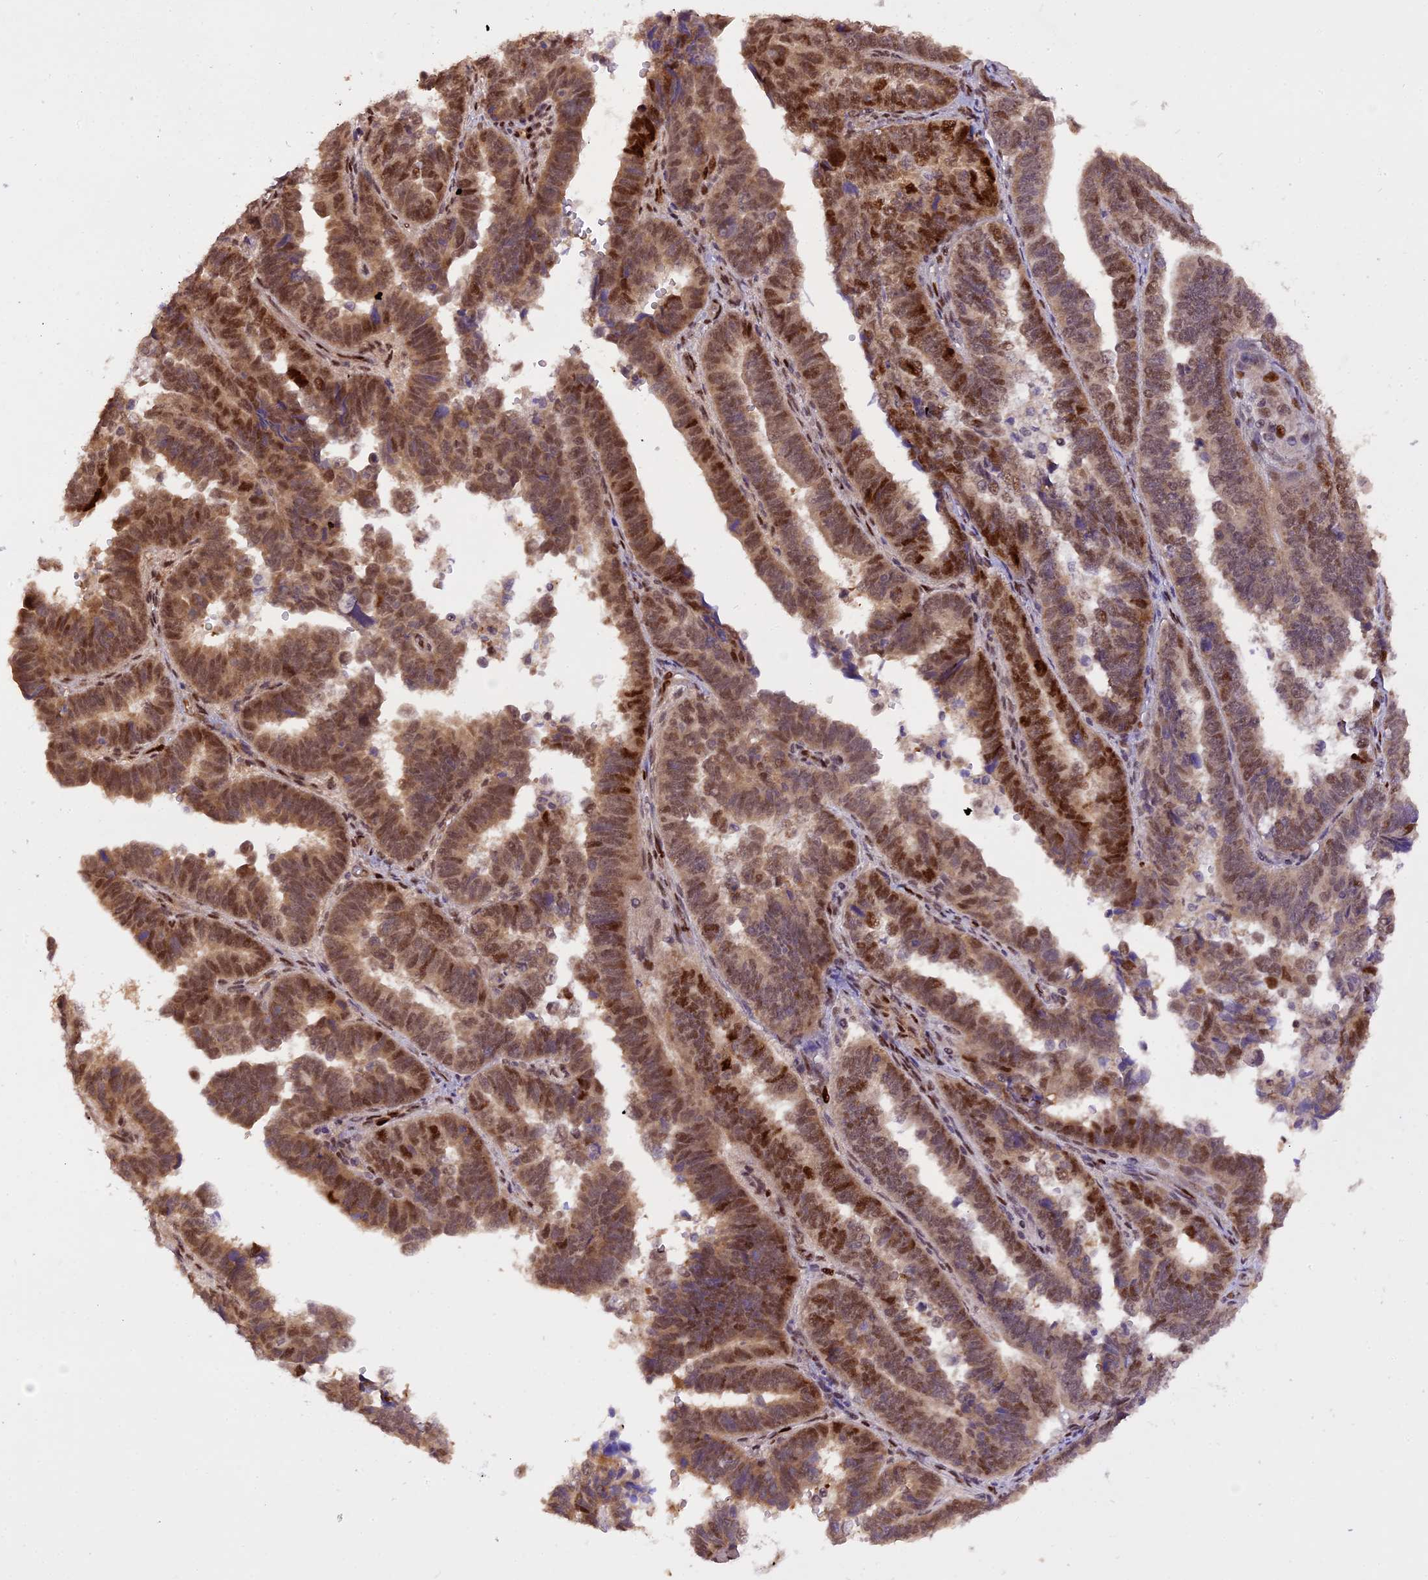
{"staining": {"intensity": "moderate", "quantity": ">75%", "location": "cytoplasmic/membranous,nuclear"}, "tissue": "endometrial cancer", "cell_type": "Tumor cells", "image_type": "cancer", "snomed": [{"axis": "morphology", "description": "Adenocarcinoma, NOS"}, {"axis": "topography", "description": "Endometrium"}], "caption": "Endometrial cancer stained for a protein exhibits moderate cytoplasmic/membranous and nuclear positivity in tumor cells. (DAB (3,3'-diaminobenzidine) = brown stain, brightfield microscopy at high magnification).", "gene": "MICALL1", "patient": {"sex": "female", "age": 75}}